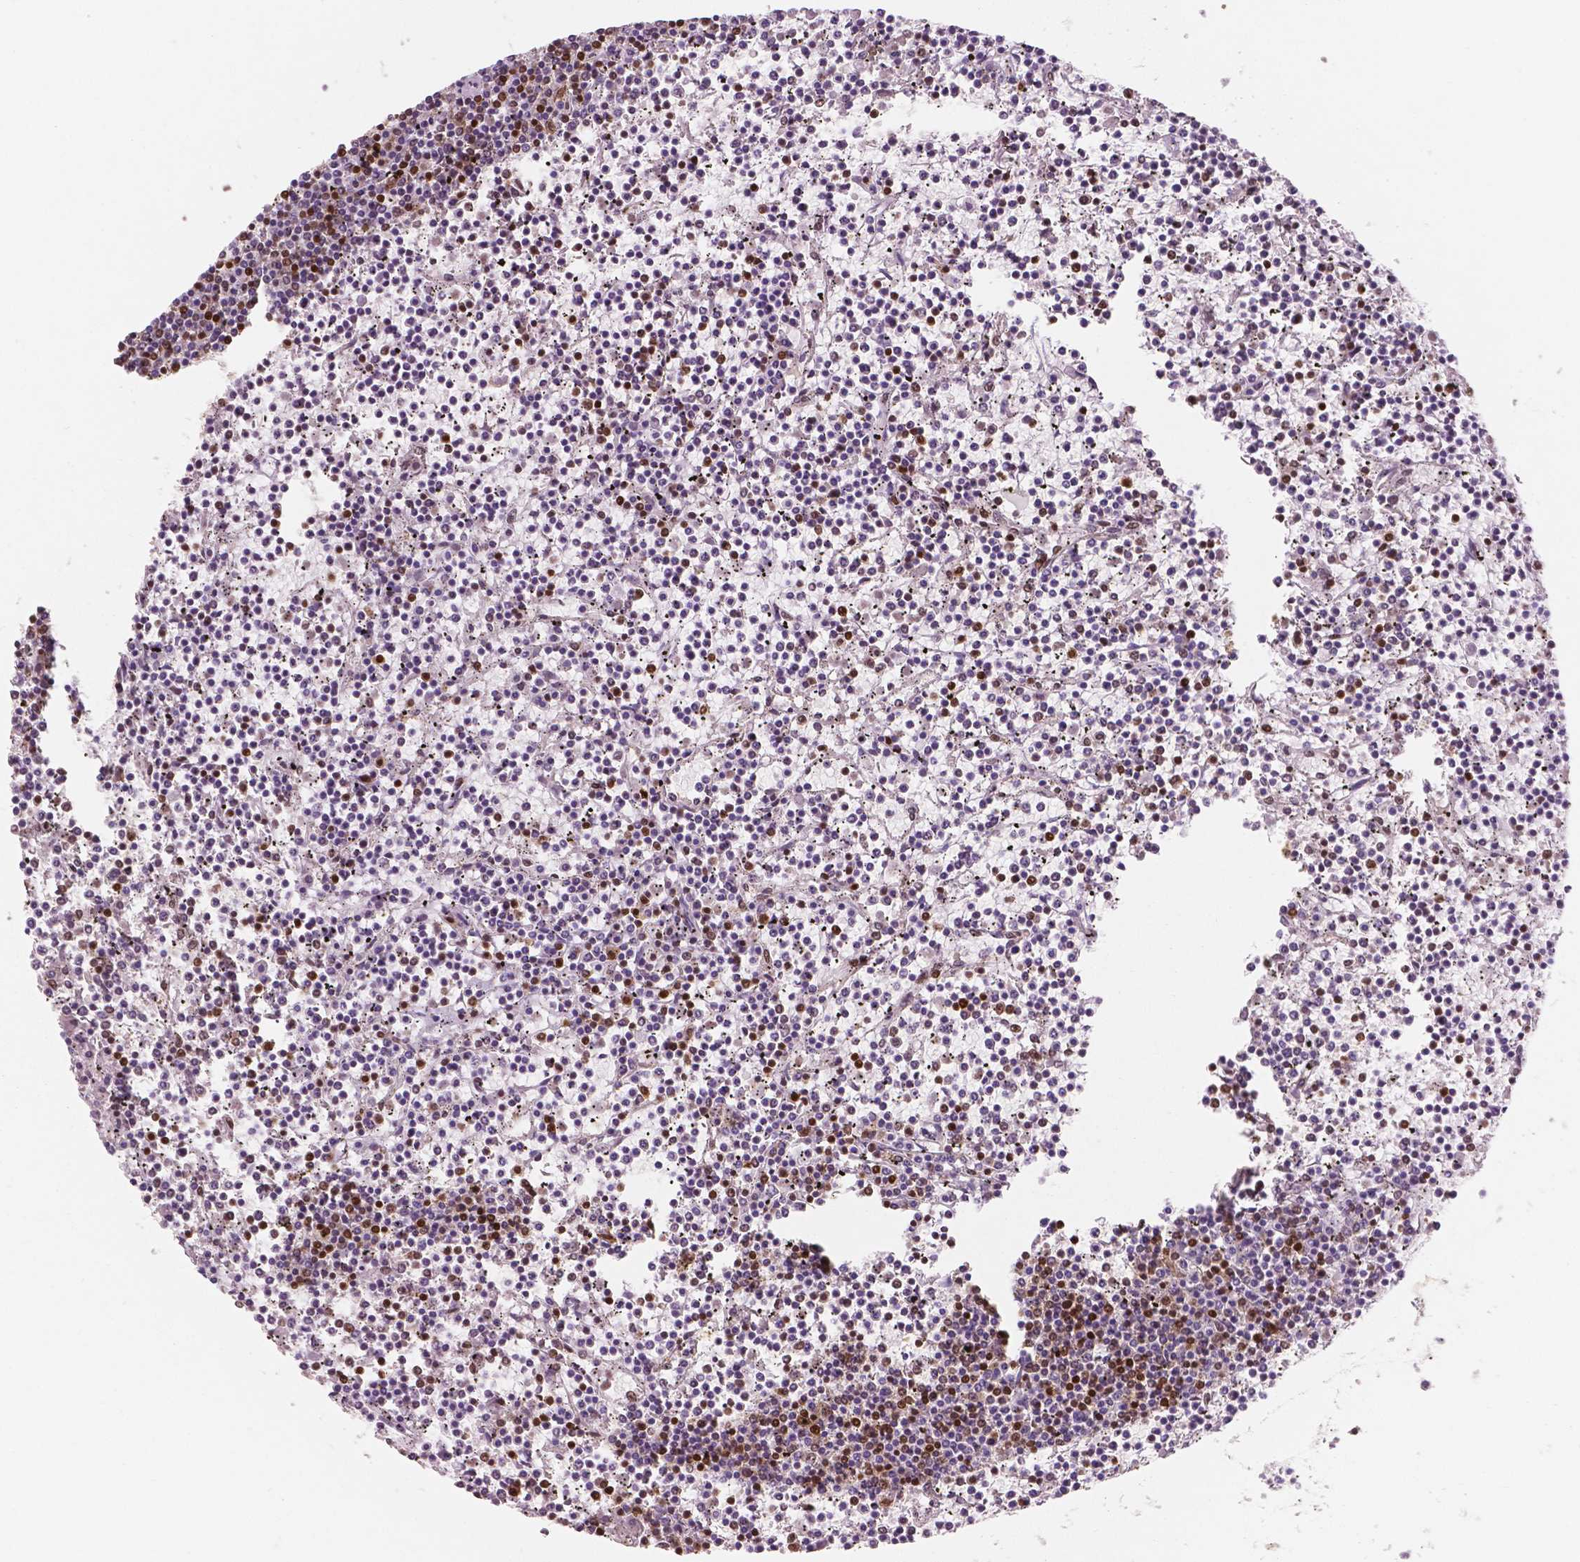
{"staining": {"intensity": "strong", "quantity": "<25%", "location": "nuclear"}, "tissue": "lymphoma", "cell_type": "Tumor cells", "image_type": "cancer", "snomed": [{"axis": "morphology", "description": "Malignant lymphoma, non-Hodgkin's type, Low grade"}, {"axis": "topography", "description": "Spleen"}], "caption": "Approximately <25% of tumor cells in malignant lymphoma, non-Hodgkin's type (low-grade) demonstrate strong nuclear protein expression as visualized by brown immunohistochemical staining.", "gene": "BRD4", "patient": {"sex": "female", "age": 19}}